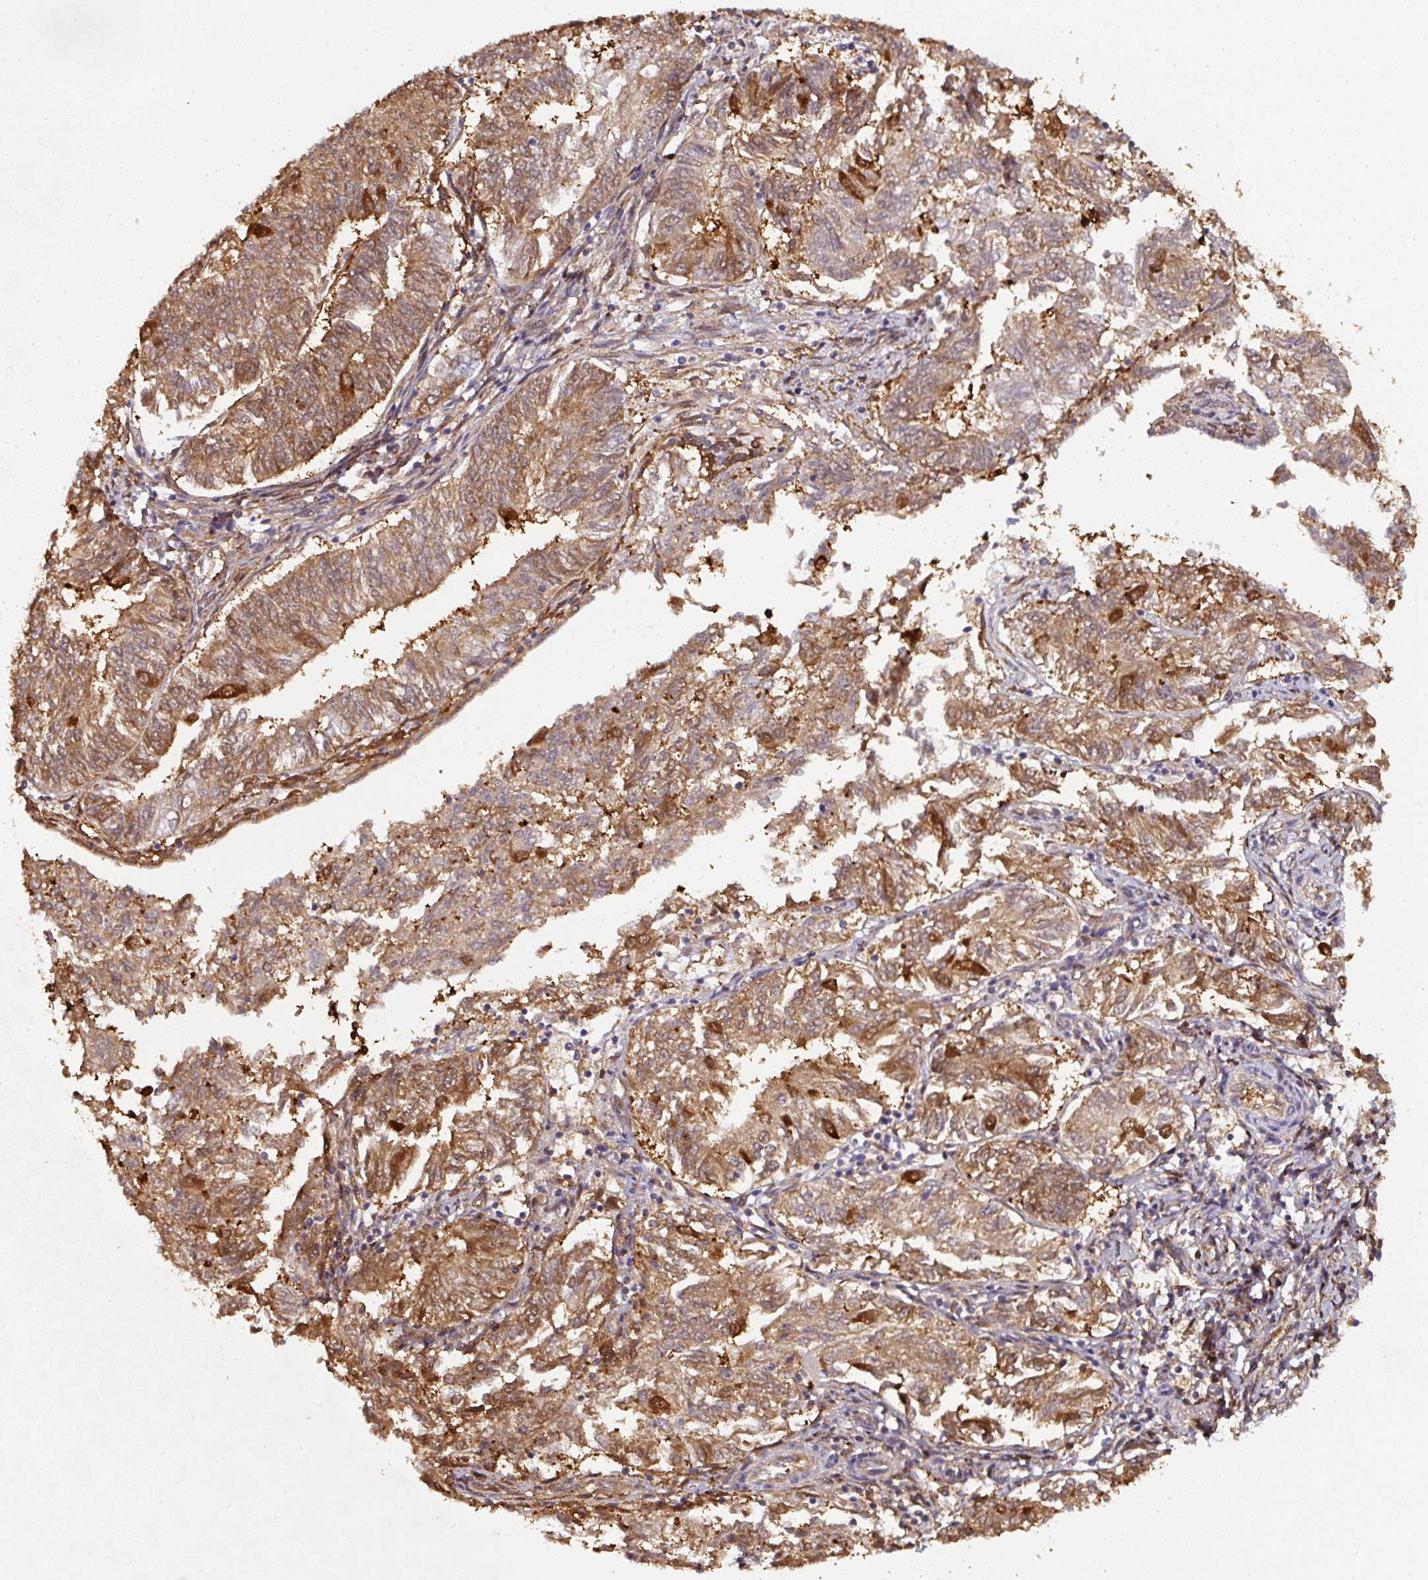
{"staining": {"intensity": "moderate", "quantity": ">75%", "location": "cytoplasmic/membranous"}, "tissue": "endometrial cancer", "cell_type": "Tumor cells", "image_type": "cancer", "snomed": [{"axis": "morphology", "description": "Adenocarcinoma, NOS"}, {"axis": "topography", "description": "Endometrium"}], "caption": "Immunohistochemical staining of human endometrial cancer demonstrates moderate cytoplasmic/membranous protein positivity in about >75% of tumor cells.", "gene": "ST13", "patient": {"sex": "female", "age": 58}}